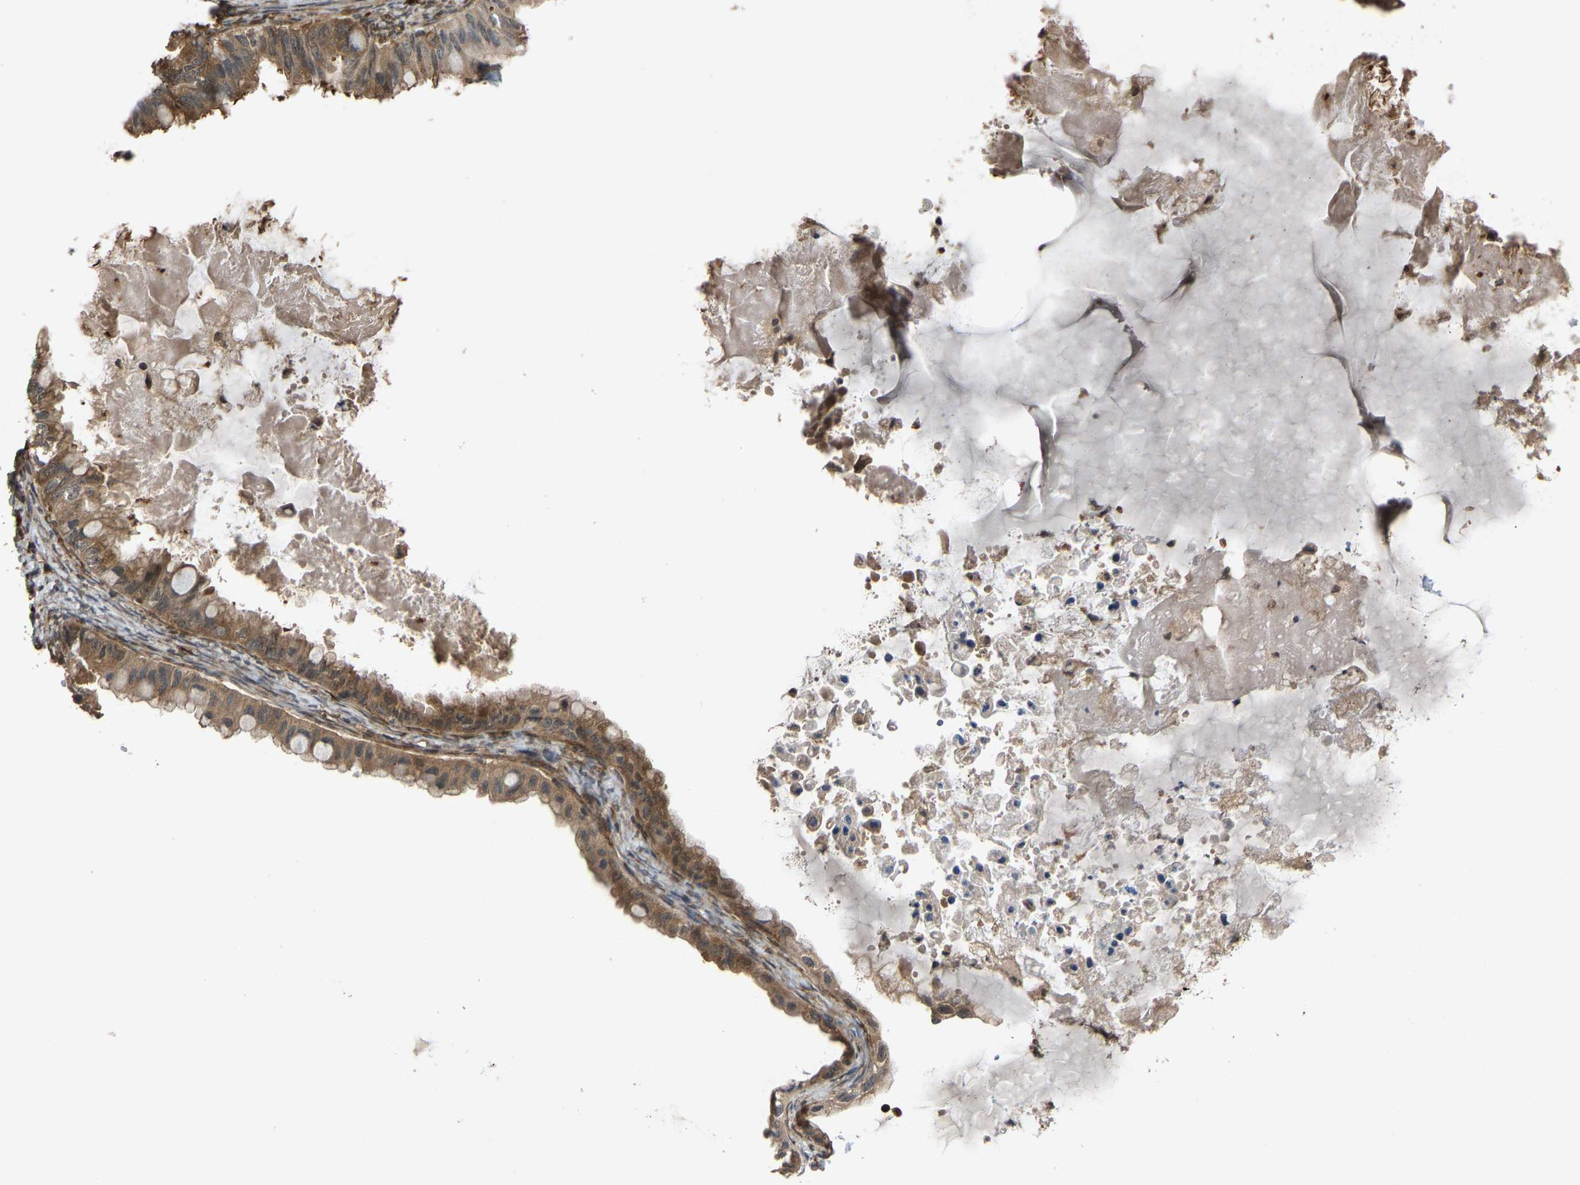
{"staining": {"intensity": "moderate", "quantity": ">75%", "location": "cytoplasmic/membranous"}, "tissue": "ovarian cancer", "cell_type": "Tumor cells", "image_type": "cancer", "snomed": [{"axis": "morphology", "description": "Cystadenocarcinoma, mucinous, NOS"}, {"axis": "topography", "description": "Ovary"}], "caption": "Moderate cytoplasmic/membranous protein positivity is seen in approximately >75% of tumor cells in ovarian cancer (mucinous cystadenocarcinoma).", "gene": "CCT8", "patient": {"sex": "female", "age": 80}}